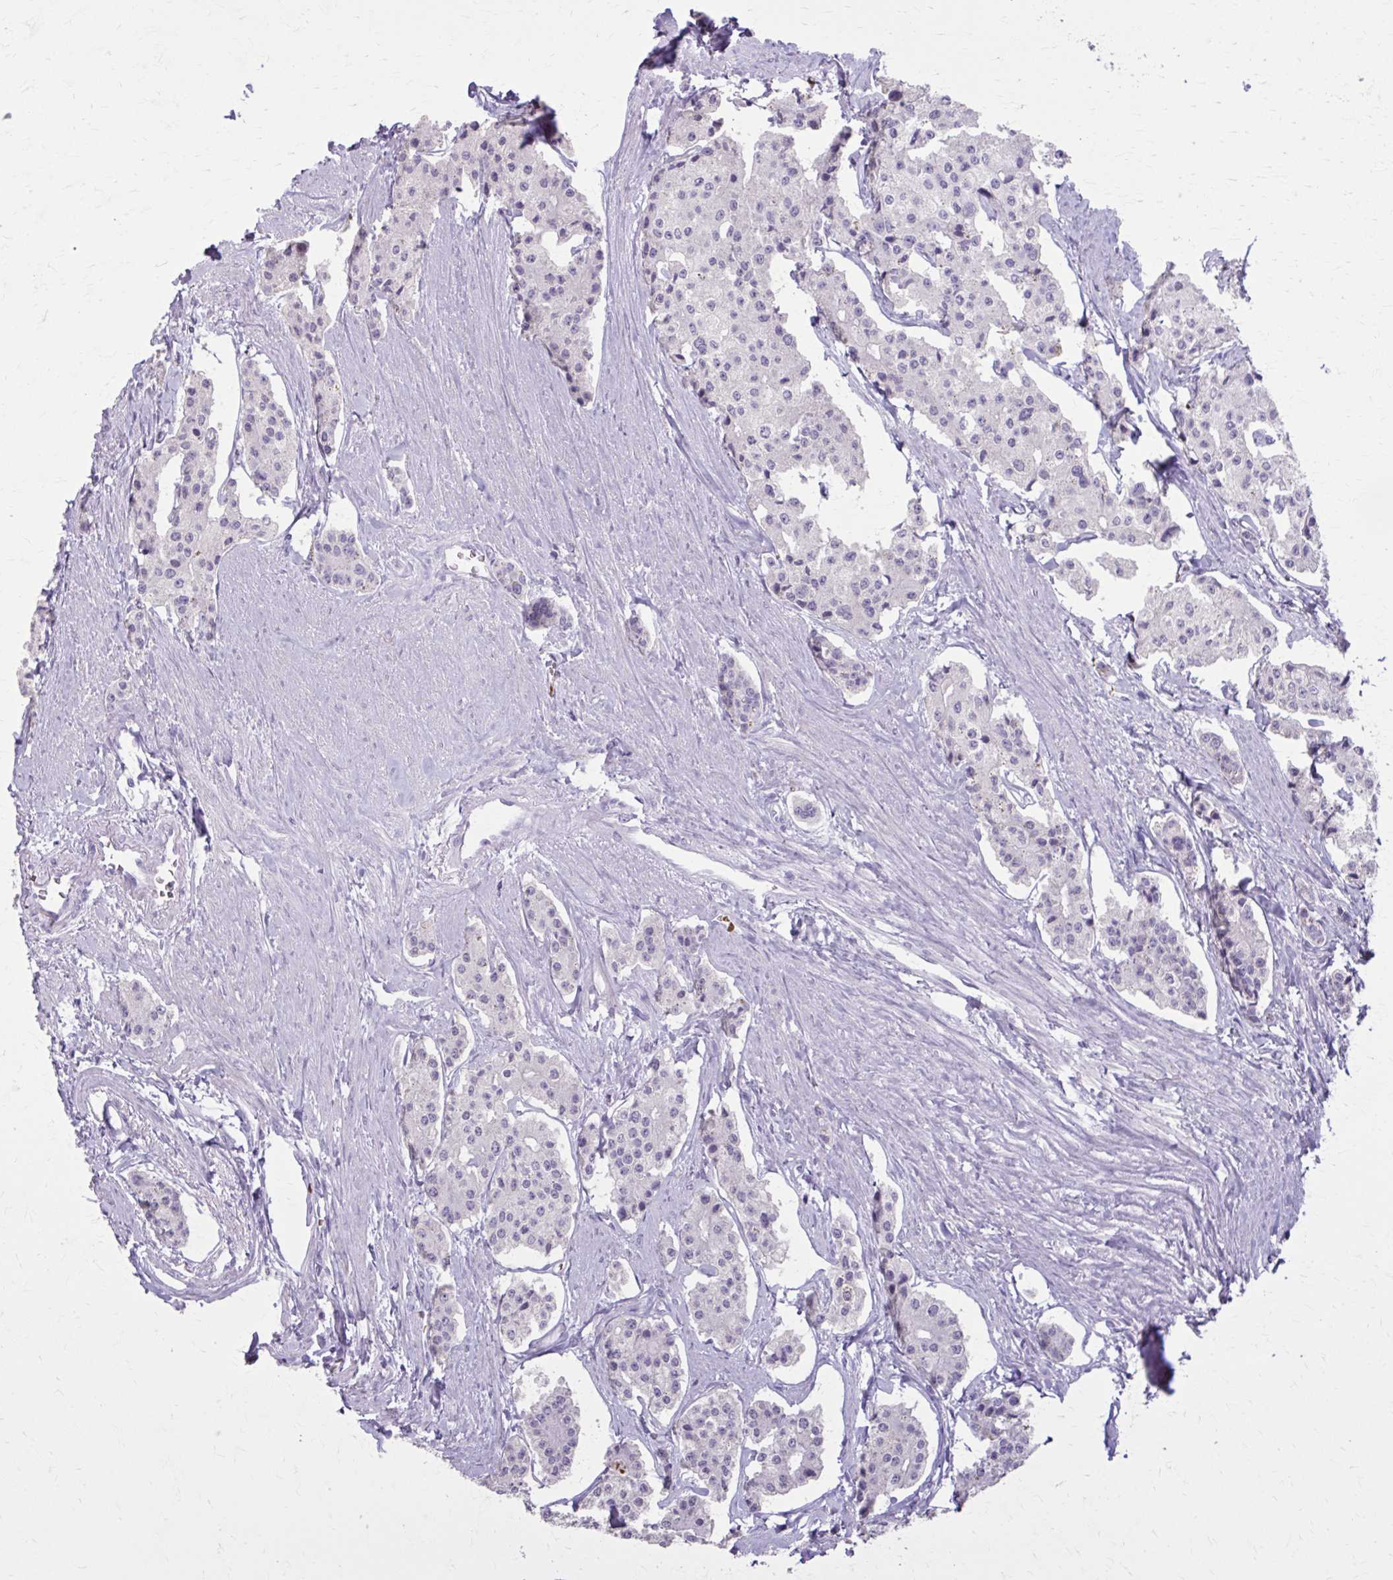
{"staining": {"intensity": "negative", "quantity": "none", "location": "none"}, "tissue": "carcinoid", "cell_type": "Tumor cells", "image_type": "cancer", "snomed": [{"axis": "morphology", "description": "Carcinoid, malignant, NOS"}, {"axis": "topography", "description": "Small intestine"}], "caption": "High power microscopy image of an immunohistochemistry micrograph of malignant carcinoid, revealing no significant expression in tumor cells. Brightfield microscopy of IHC stained with DAB (3,3'-diaminobenzidine) (brown) and hematoxylin (blue), captured at high magnification.", "gene": "OR4B1", "patient": {"sex": "female", "age": 65}}